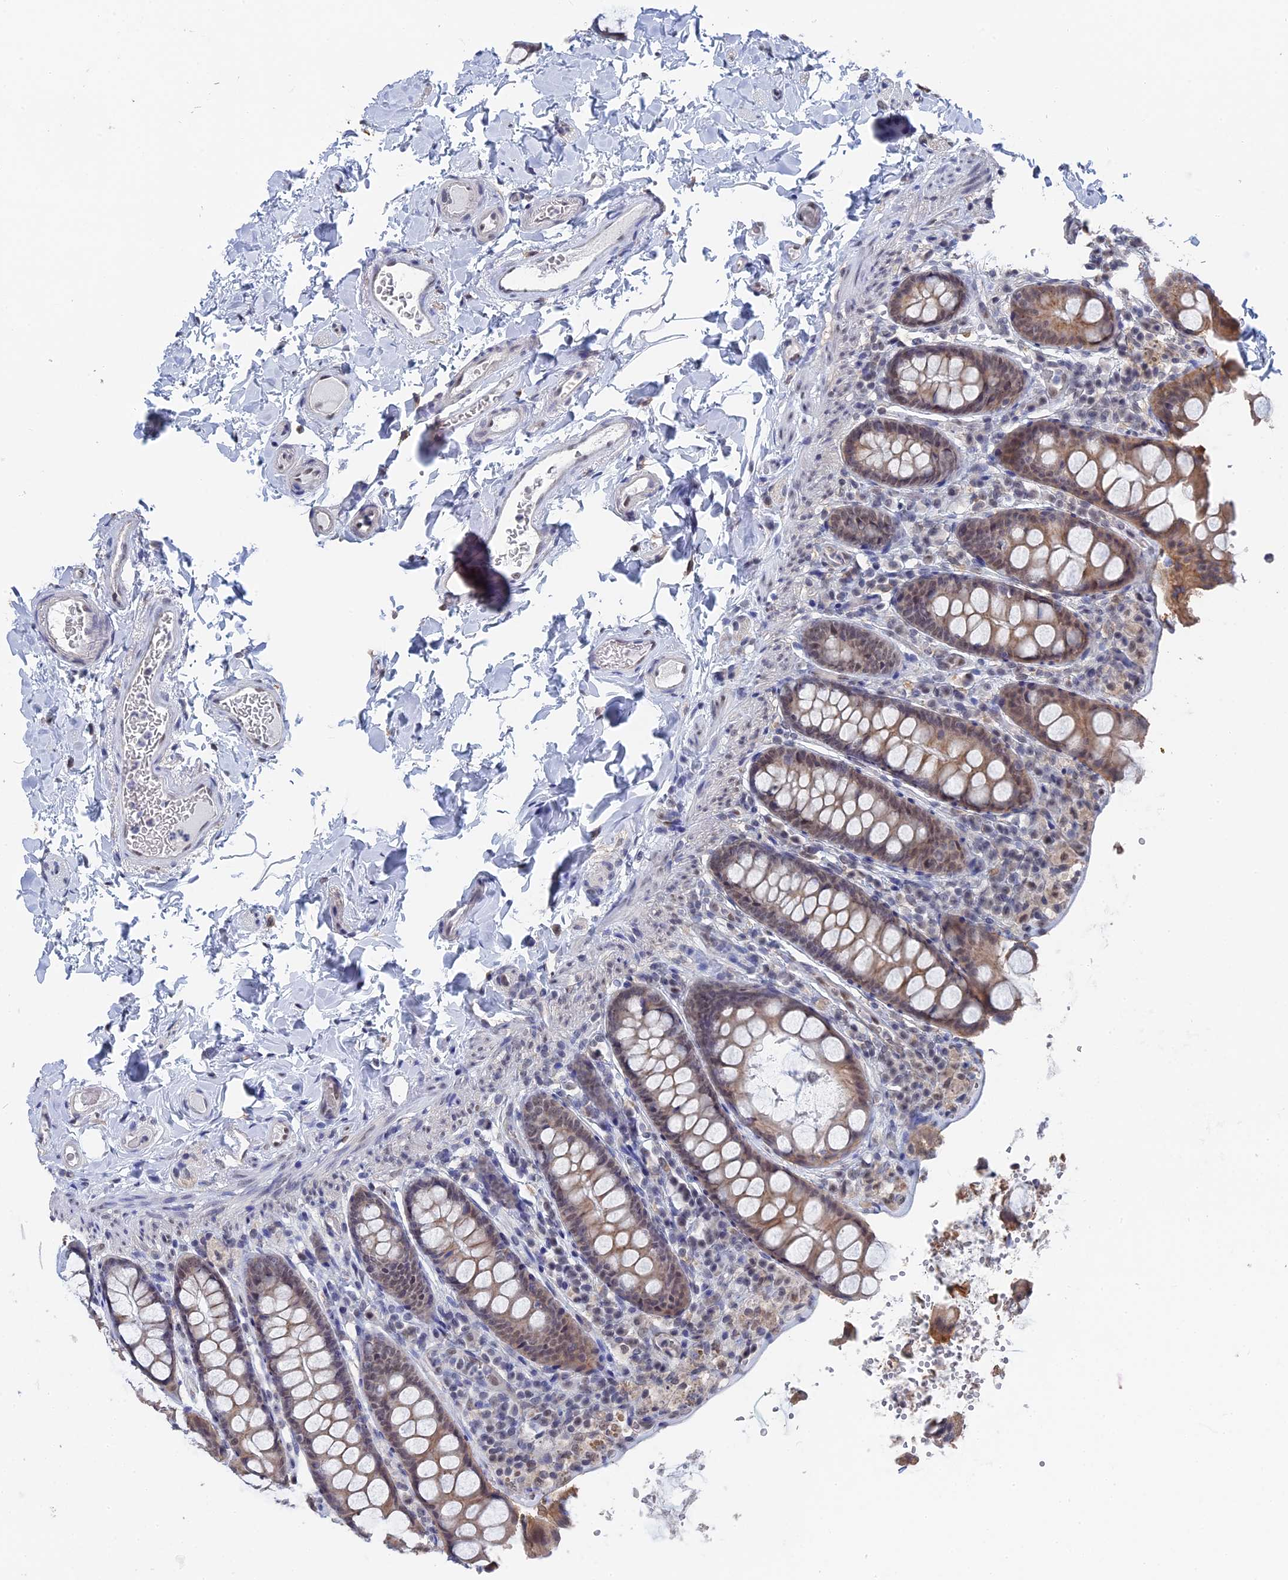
{"staining": {"intensity": "moderate", "quantity": ">75%", "location": "nuclear"}, "tissue": "colon", "cell_type": "Endothelial cells", "image_type": "normal", "snomed": [{"axis": "morphology", "description": "Normal tissue, NOS"}, {"axis": "topography", "description": "Colon"}, {"axis": "topography", "description": "Peripheral nerve tissue"}], "caption": "The immunohistochemical stain labels moderate nuclear expression in endothelial cells of benign colon.", "gene": "TSSC4", "patient": {"sex": "female", "age": 61}}